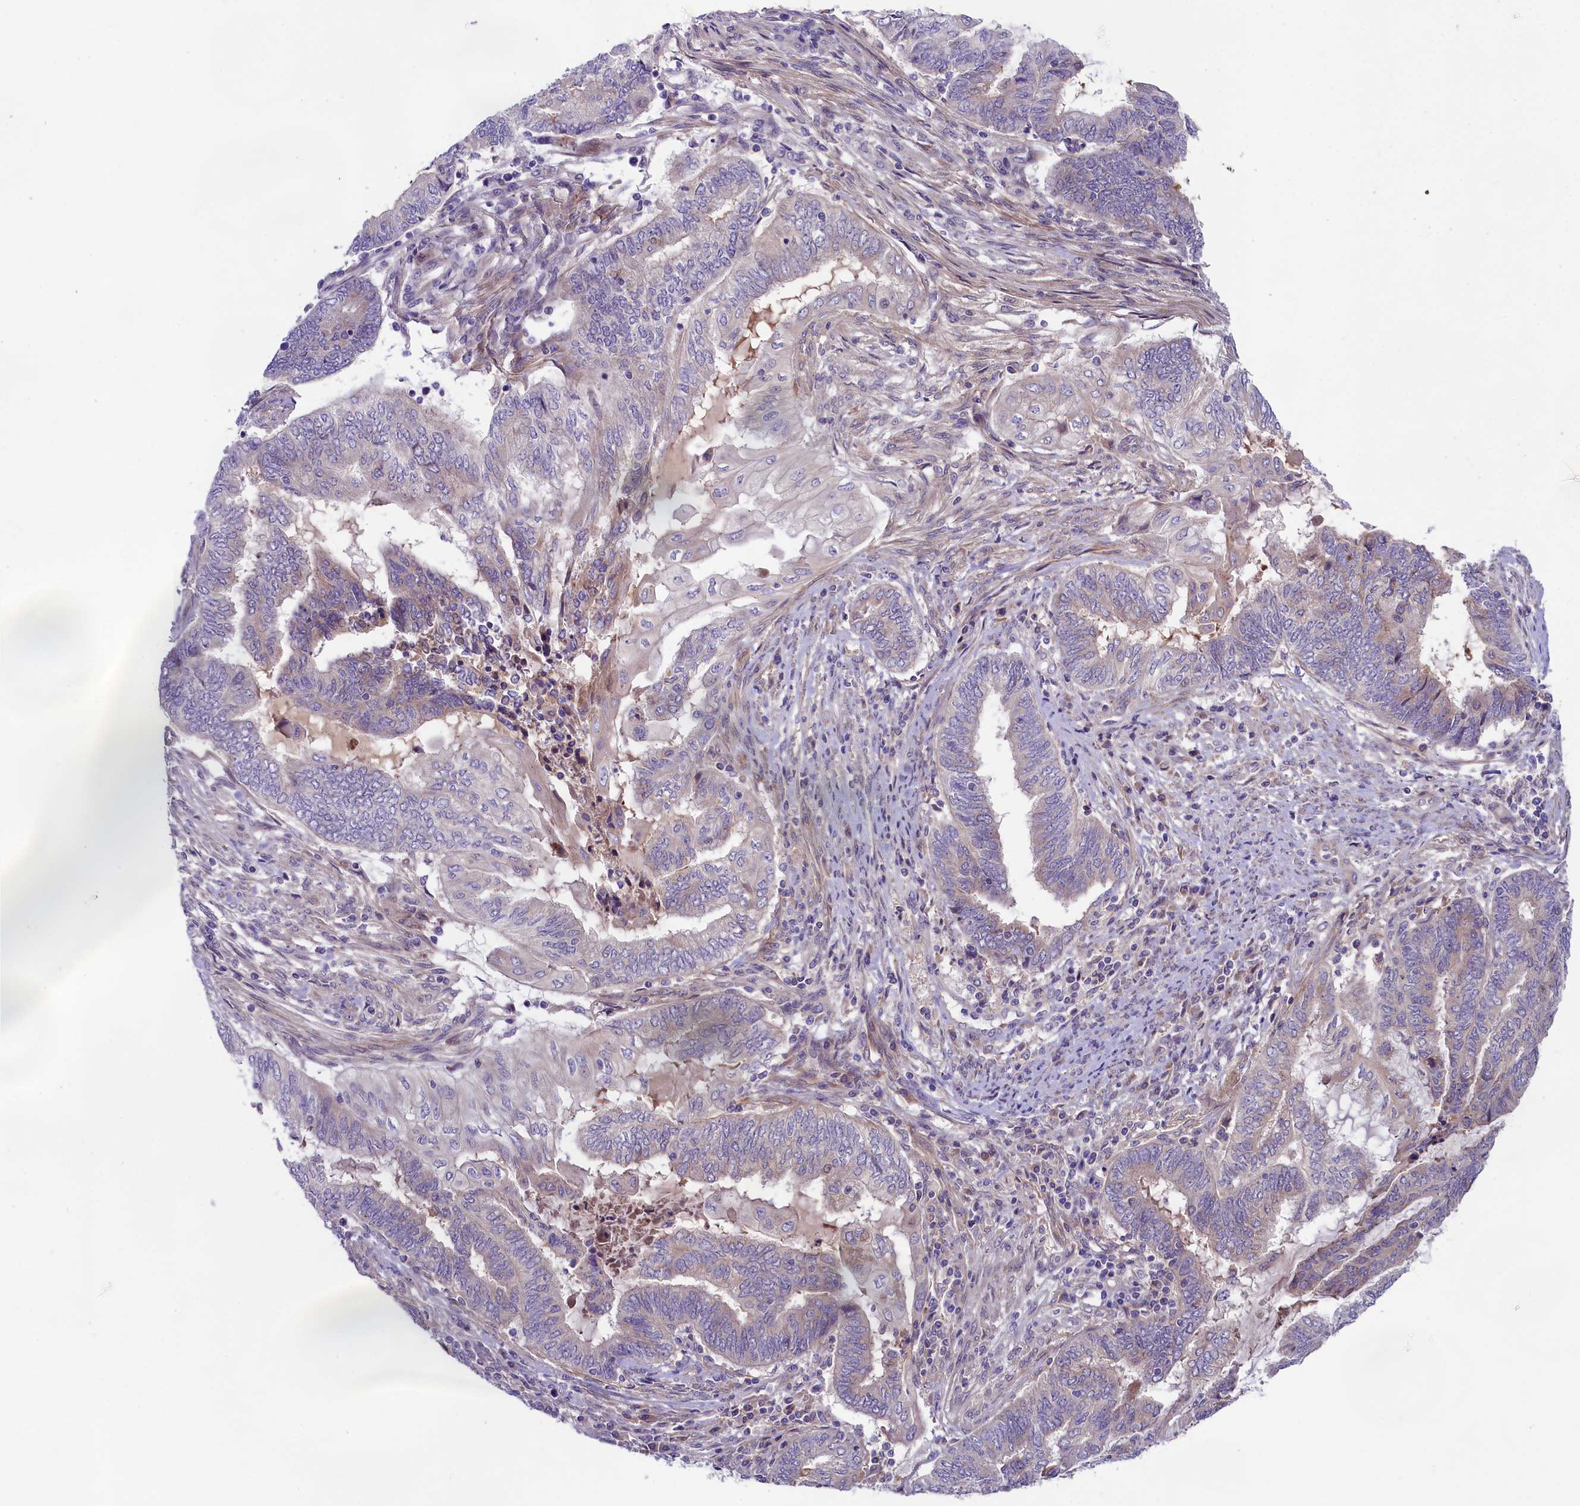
{"staining": {"intensity": "negative", "quantity": "none", "location": "none"}, "tissue": "endometrial cancer", "cell_type": "Tumor cells", "image_type": "cancer", "snomed": [{"axis": "morphology", "description": "Adenocarcinoma, NOS"}, {"axis": "topography", "description": "Uterus"}, {"axis": "topography", "description": "Endometrium"}], "caption": "A photomicrograph of human endometrial cancer (adenocarcinoma) is negative for staining in tumor cells. (Stains: DAB immunohistochemistry with hematoxylin counter stain, Microscopy: brightfield microscopy at high magnification).", "gene": "COG8", "patient": {"sex": "female", "age": 70}}